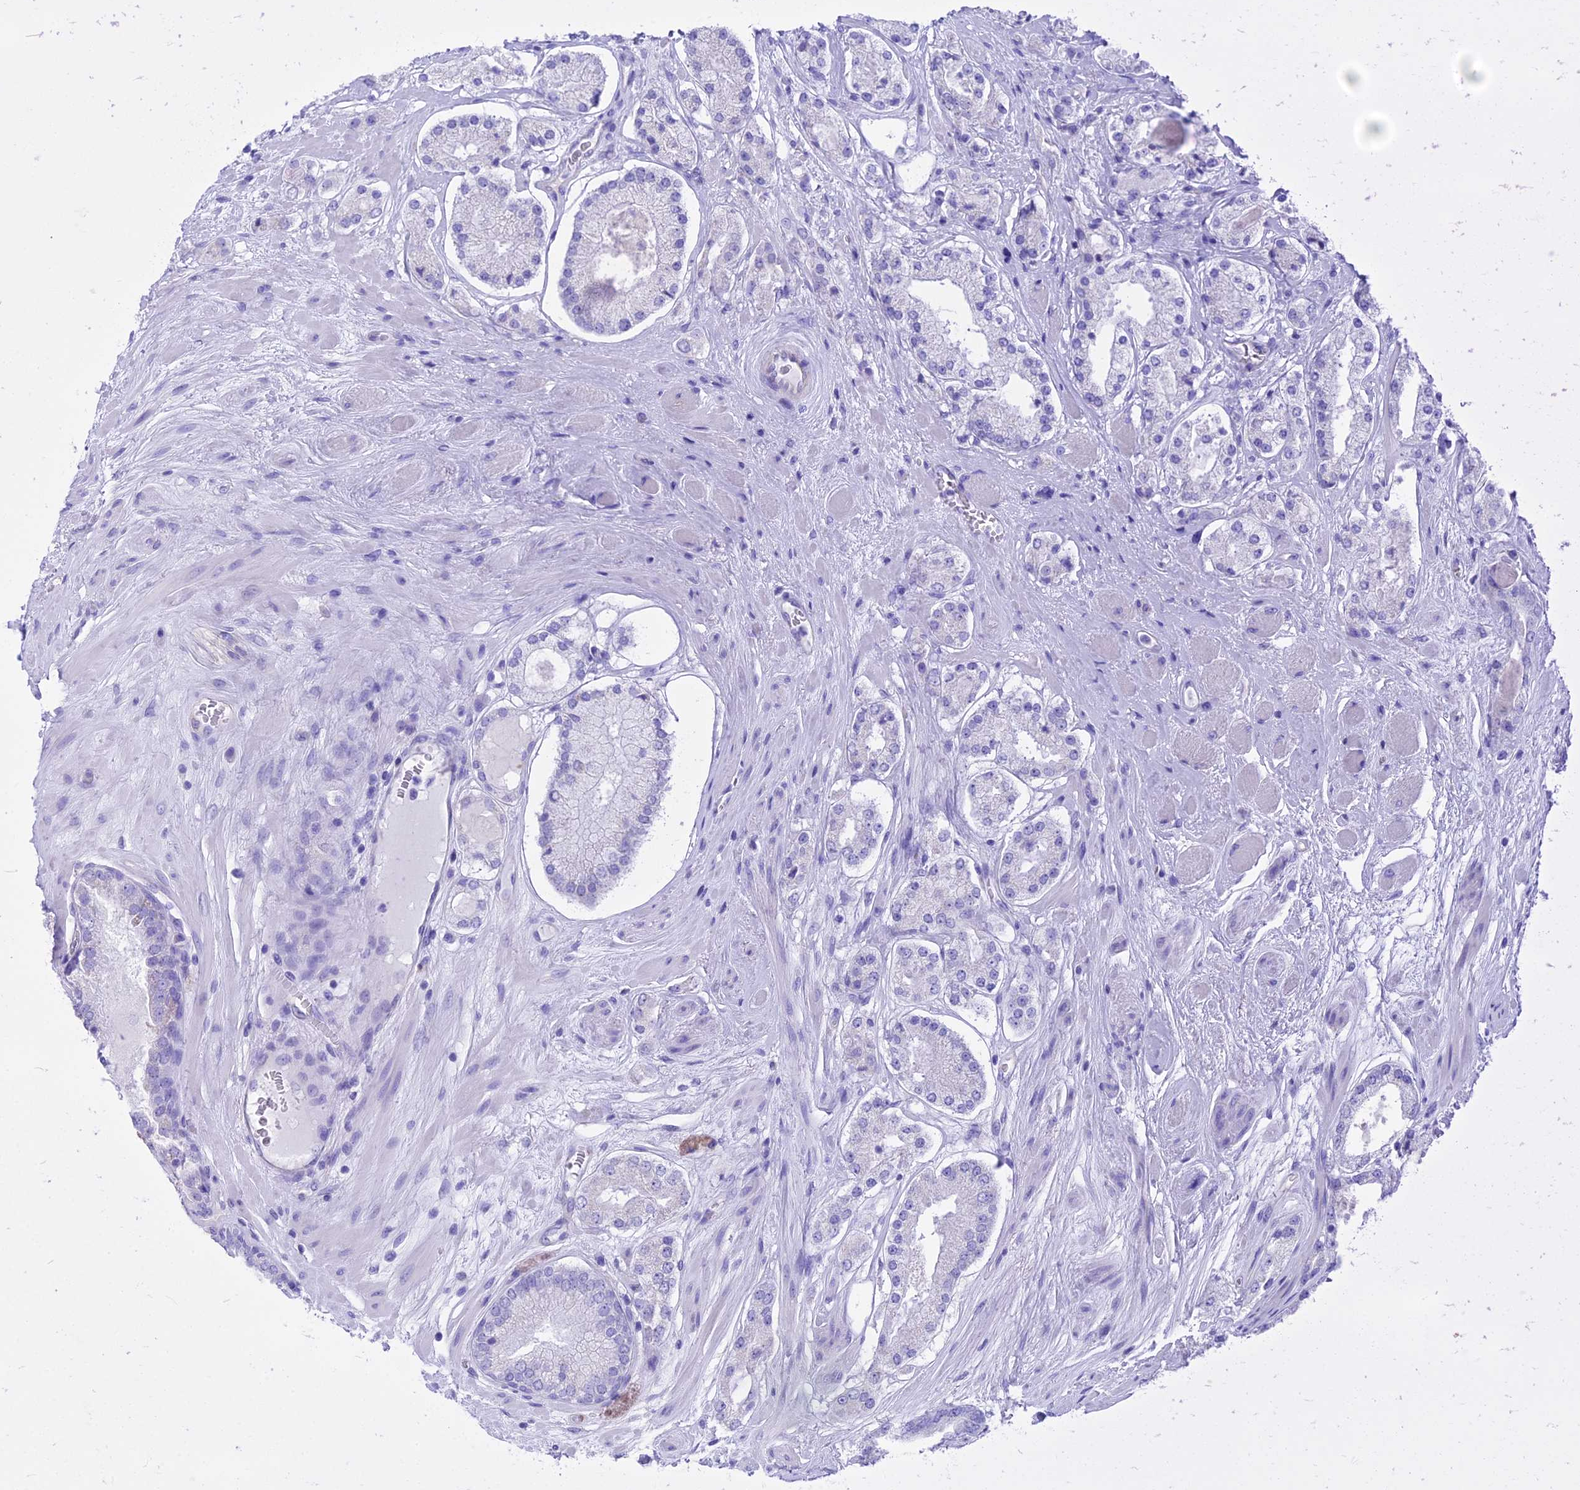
{"staining": {"intensity": "negative", "quantity": "none", "location": "none"}, "tissue": "prostate cancer", "cell_type": "Tumor cells", "image_type": "cancer", "snomed": [{"axis": "morphology", "description": "Adenocarcinoma, High grade"}, {"axis": "topography", "description": "Prostate"}], "caption": "Prostate adenocarcinoma (high-grade) was stained to show a protein in brown. There is no significant staining in tumor cells.", "gene": "GNGT2", "patient": {"sex": "male", "age": 67}}